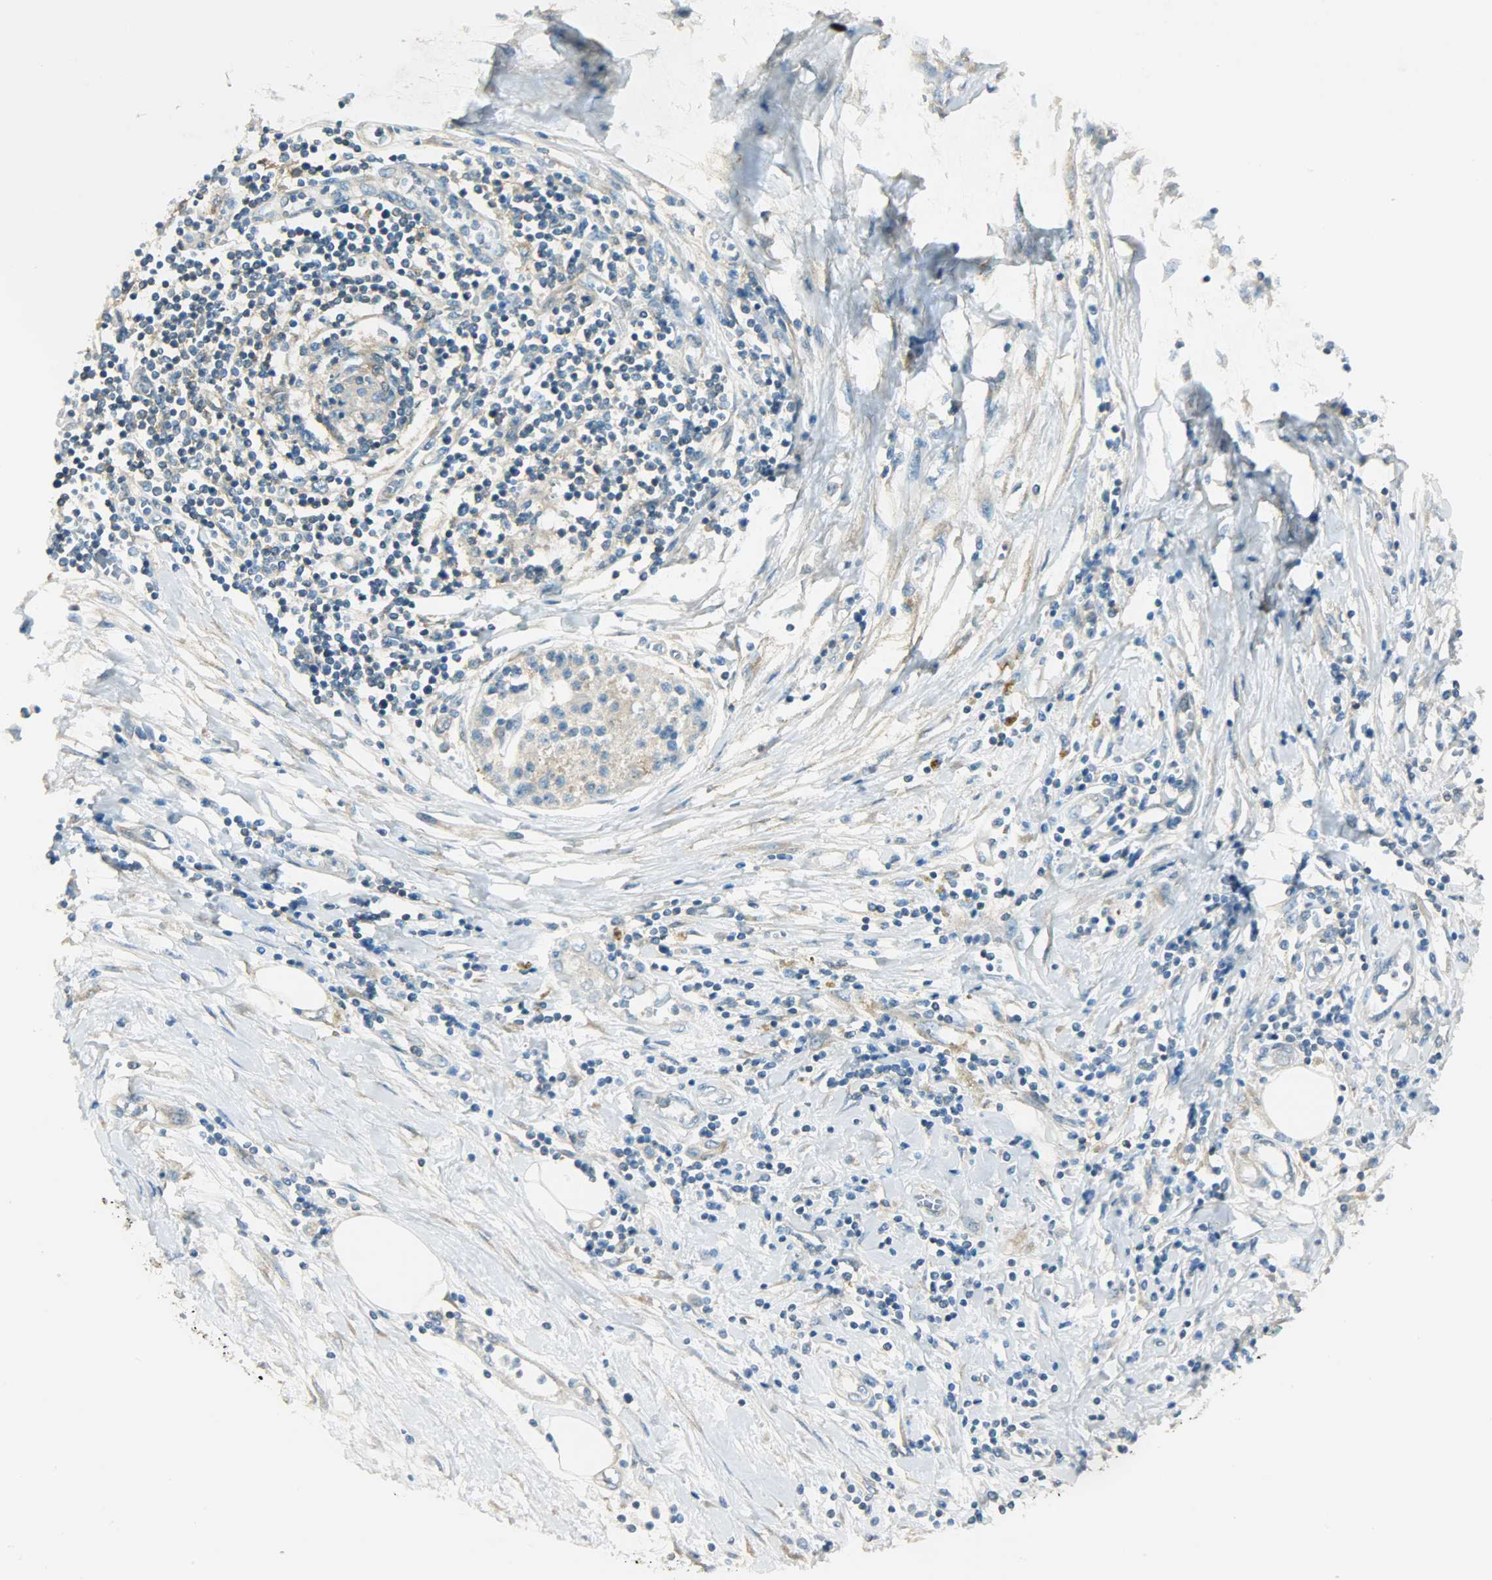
{"staining": {"intensity": "weak", "quantity": "<25%", "location": "cytoplasmic/membranous"}, "tissue": "pancreatic cancer", "cell_type": "Tumor cells", "image_type": "cancer", "snomed": [{"axis": "morphology", "description": "Adenocarcinoma, NOS"}, {"axis": "topography", "description": "Pancreas"}], "caption": "DAB immunohistochemical staining of pancreatic adenocarcinoma displays no significant positivity in tumor cells. Nuclei are stained in blue.", "gene": "TSC22D2", "patient": {"sex": "female", "age": 70}}